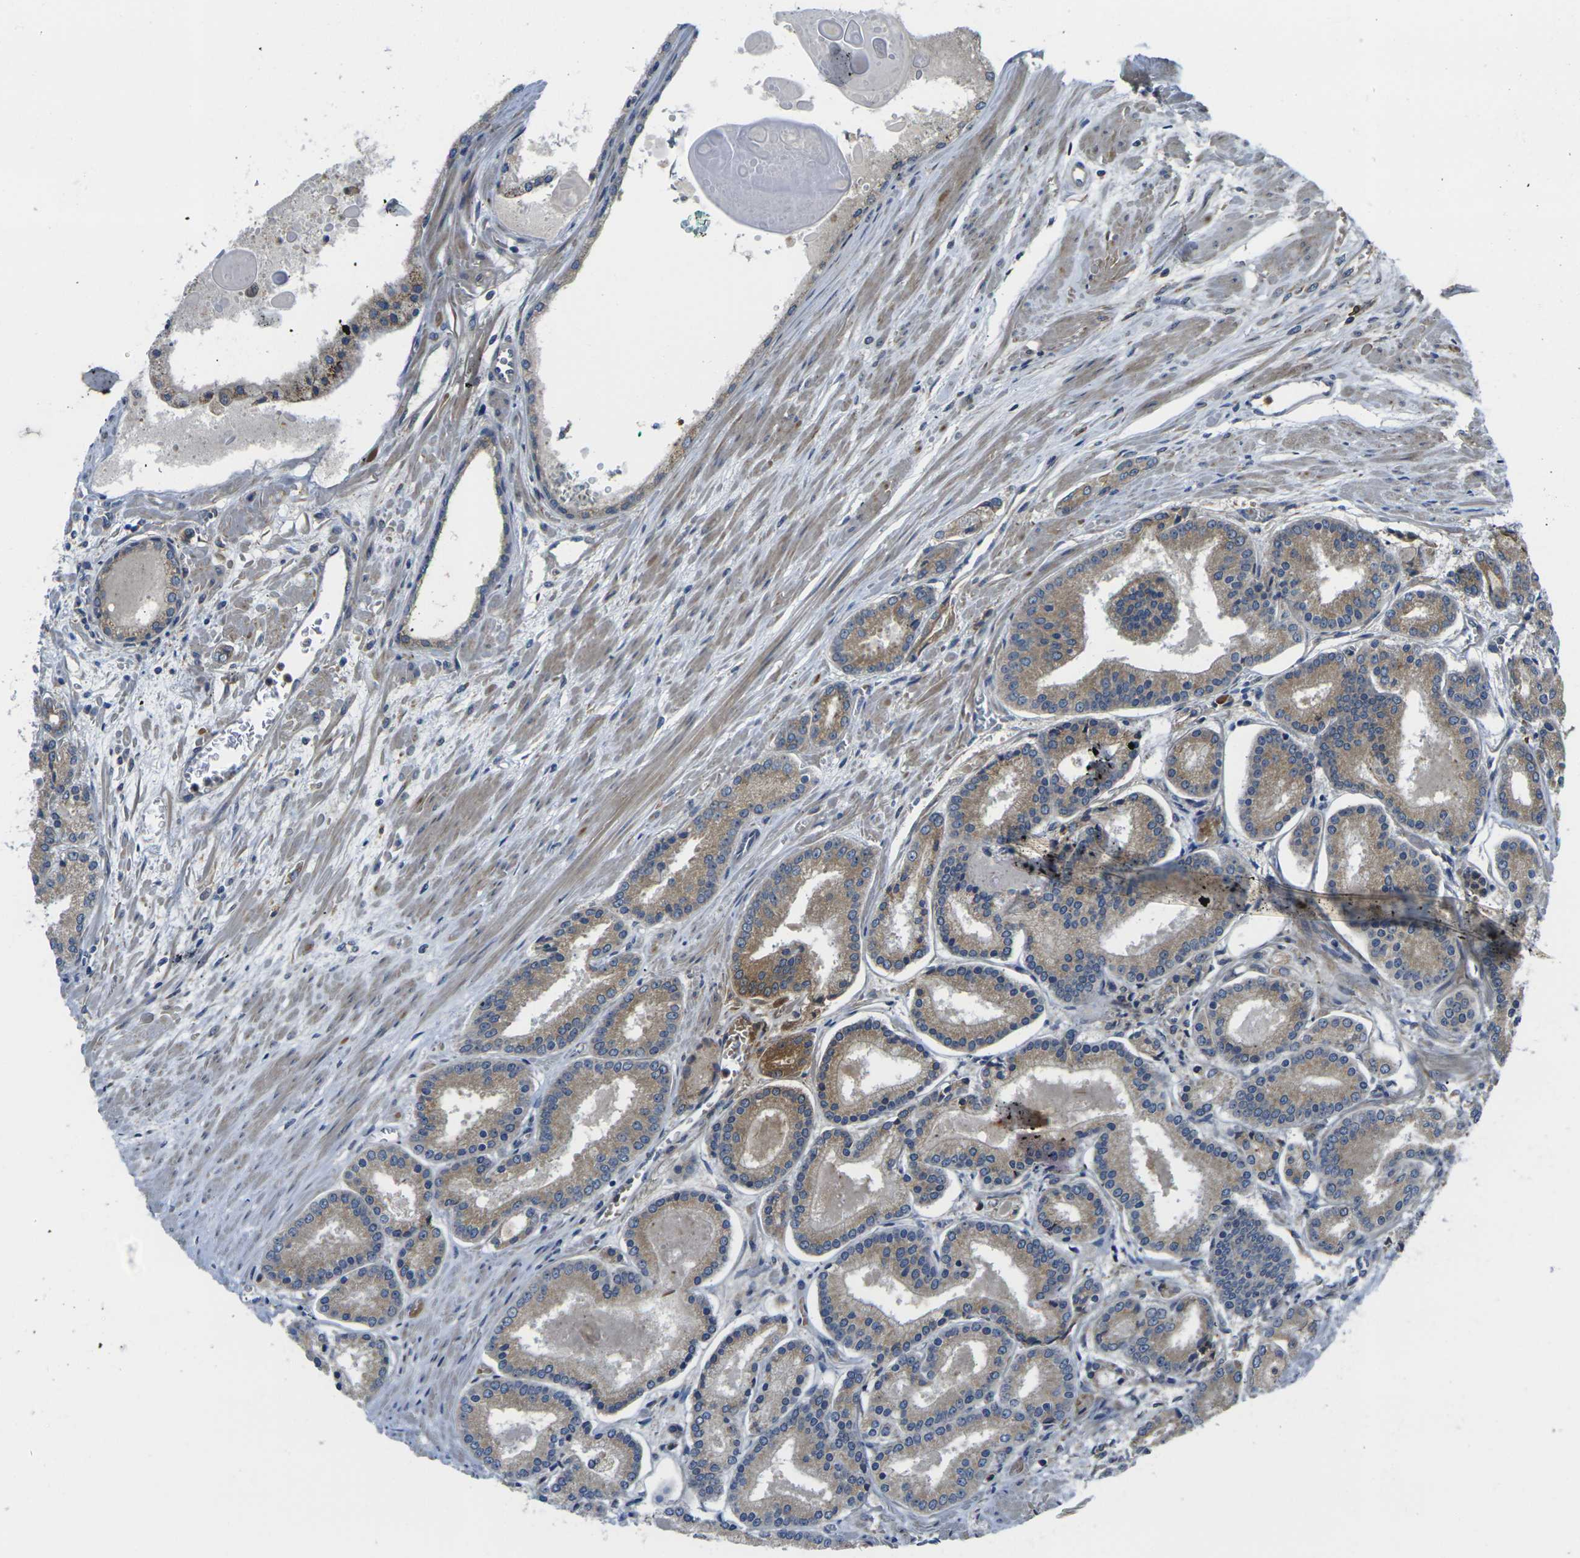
{"staining": {"intensity": "weak", "quantity": ">75%", "location": "cytoplasmic/membranous"}, "tissue": "prostate cancer", "cell_type": "Tumor cells", "image_type": "cancer", "snomed": [{"axis": "morphology", "description": "Adenocarcinoma, Low grade"}, {"axis": "topography", "description": "Prostate"}], "caption": "This micrograph shows adenocarcinoma (low-grade) (prostate) stained with immunohistochemistry (IHC) to label a protein in brown. The cytoplasmic/membranous of tumor cells show weak positivity for the protein. Nuclei are counter-stained blue.", "gene": "FZD1", "patient": {"sex": "male", "age": 59}}